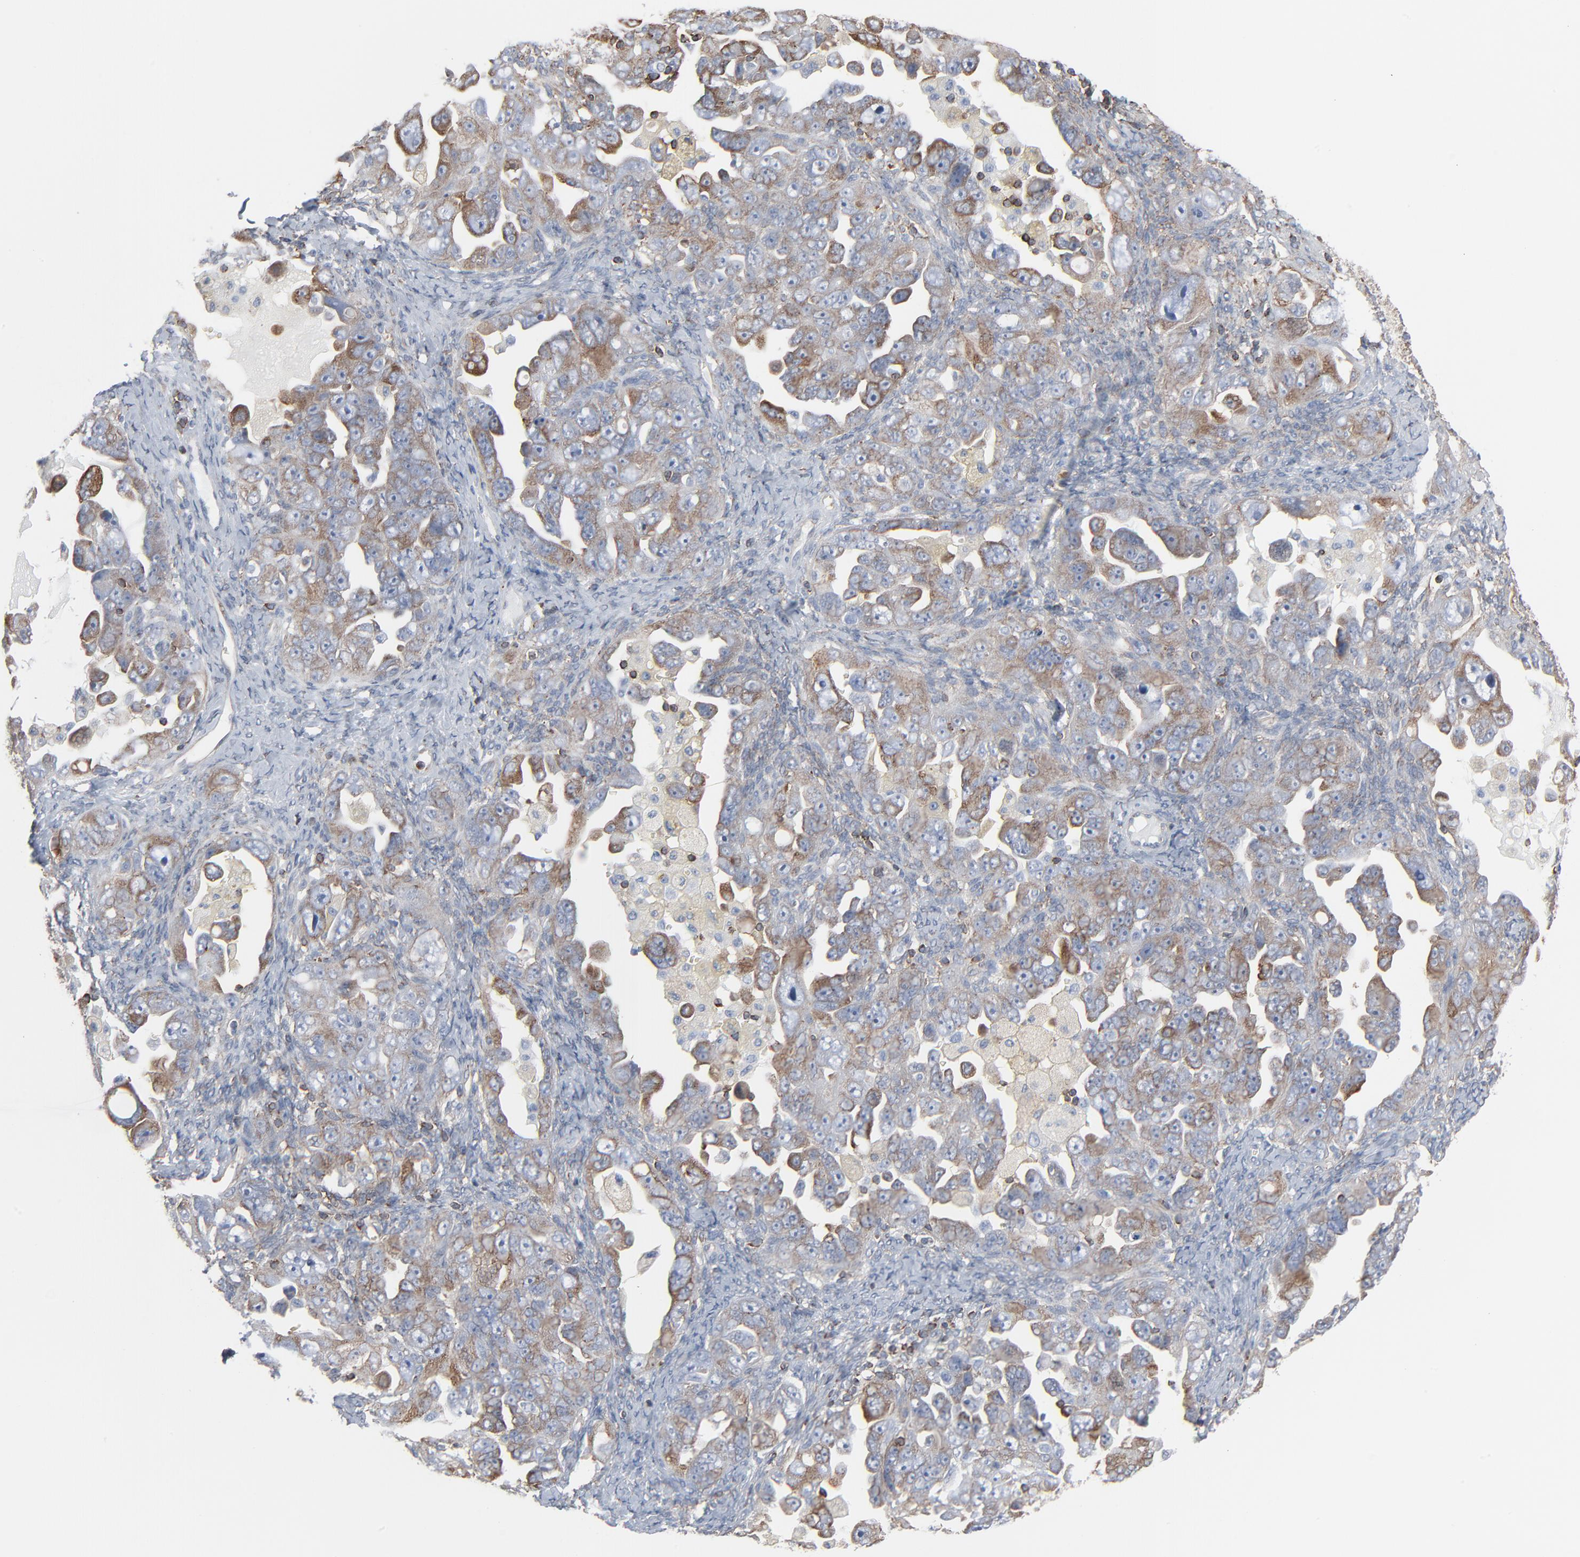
{"staining": {"intensity": "moderate", "quantity": ">75%", "location": "cytoplasmic/membranous"}, "tissue": "ovarian cancer", "cell_type": "Tumor cells", "image_type": "cancer", "snomed": [{"axis": "morphology", "description": "Cystadenocarcinoma, serous, NOS"}, {"axis": "topography", "description": "Ovary"}], "caption": "The photomicrograph displays a brown stain indicating the presence of a protein in the cytoplasmic/membranous of tumor cells in ovarian cancer.", "gene": "OPTN", "patient": {"sex": "female", "age": 66}}